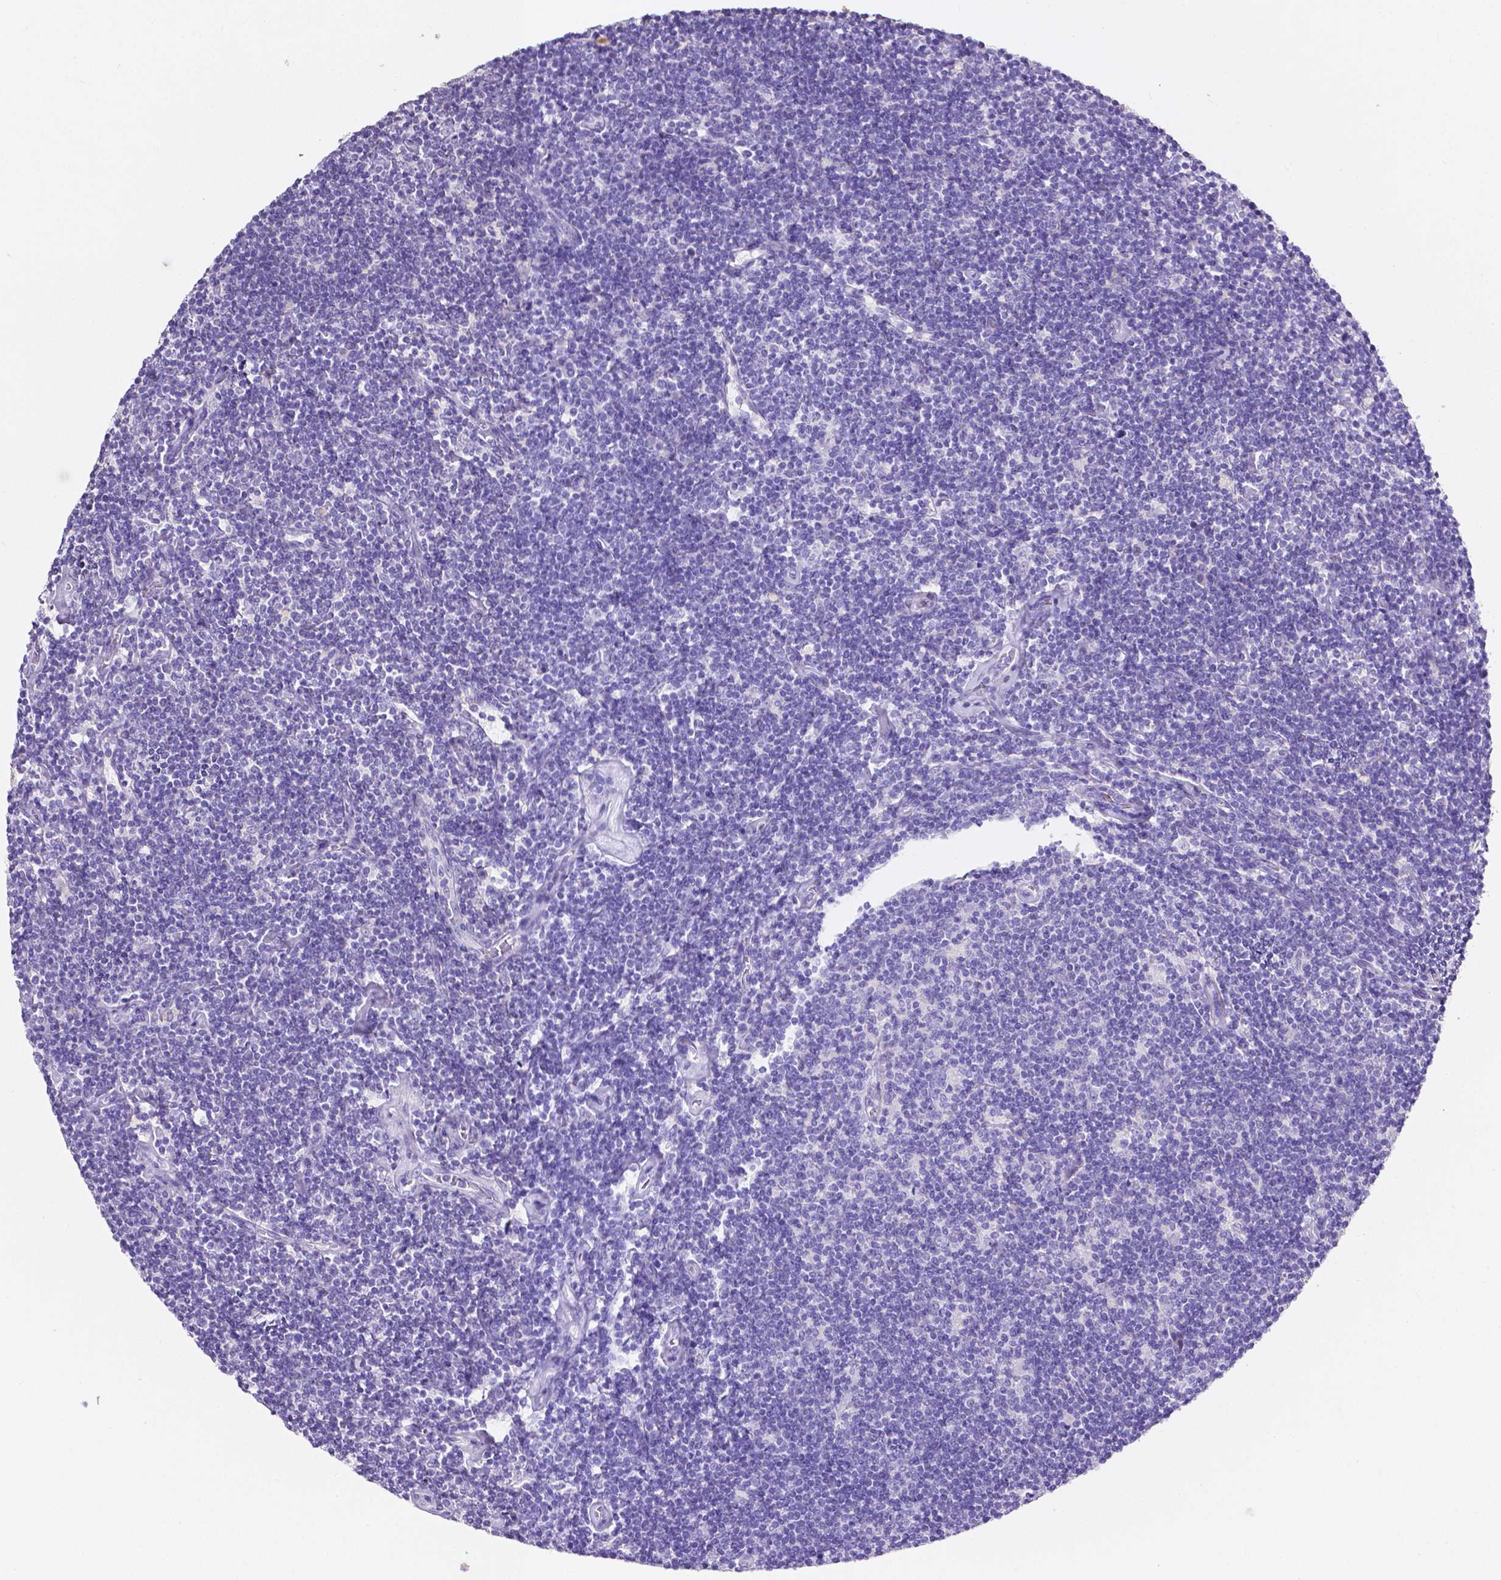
{"staining": {"intensity": "negative", "quantity": "none", "location": "none"}, "tissue": "lymphoma", "cell_type": "Tumor cells", "image_type": "cancer", "snomed": [{"axis": "morphology", "description": "Hodgkin's disease, NOS"}, {"axis": "topography", "description": "Lymph node"}], "caption": "Immunohistochemical staining of human lymphoma displays no significant expression in tumor cells.", "gene": "SLC22A2", "patient": {"sex": "male", "age": 40}}